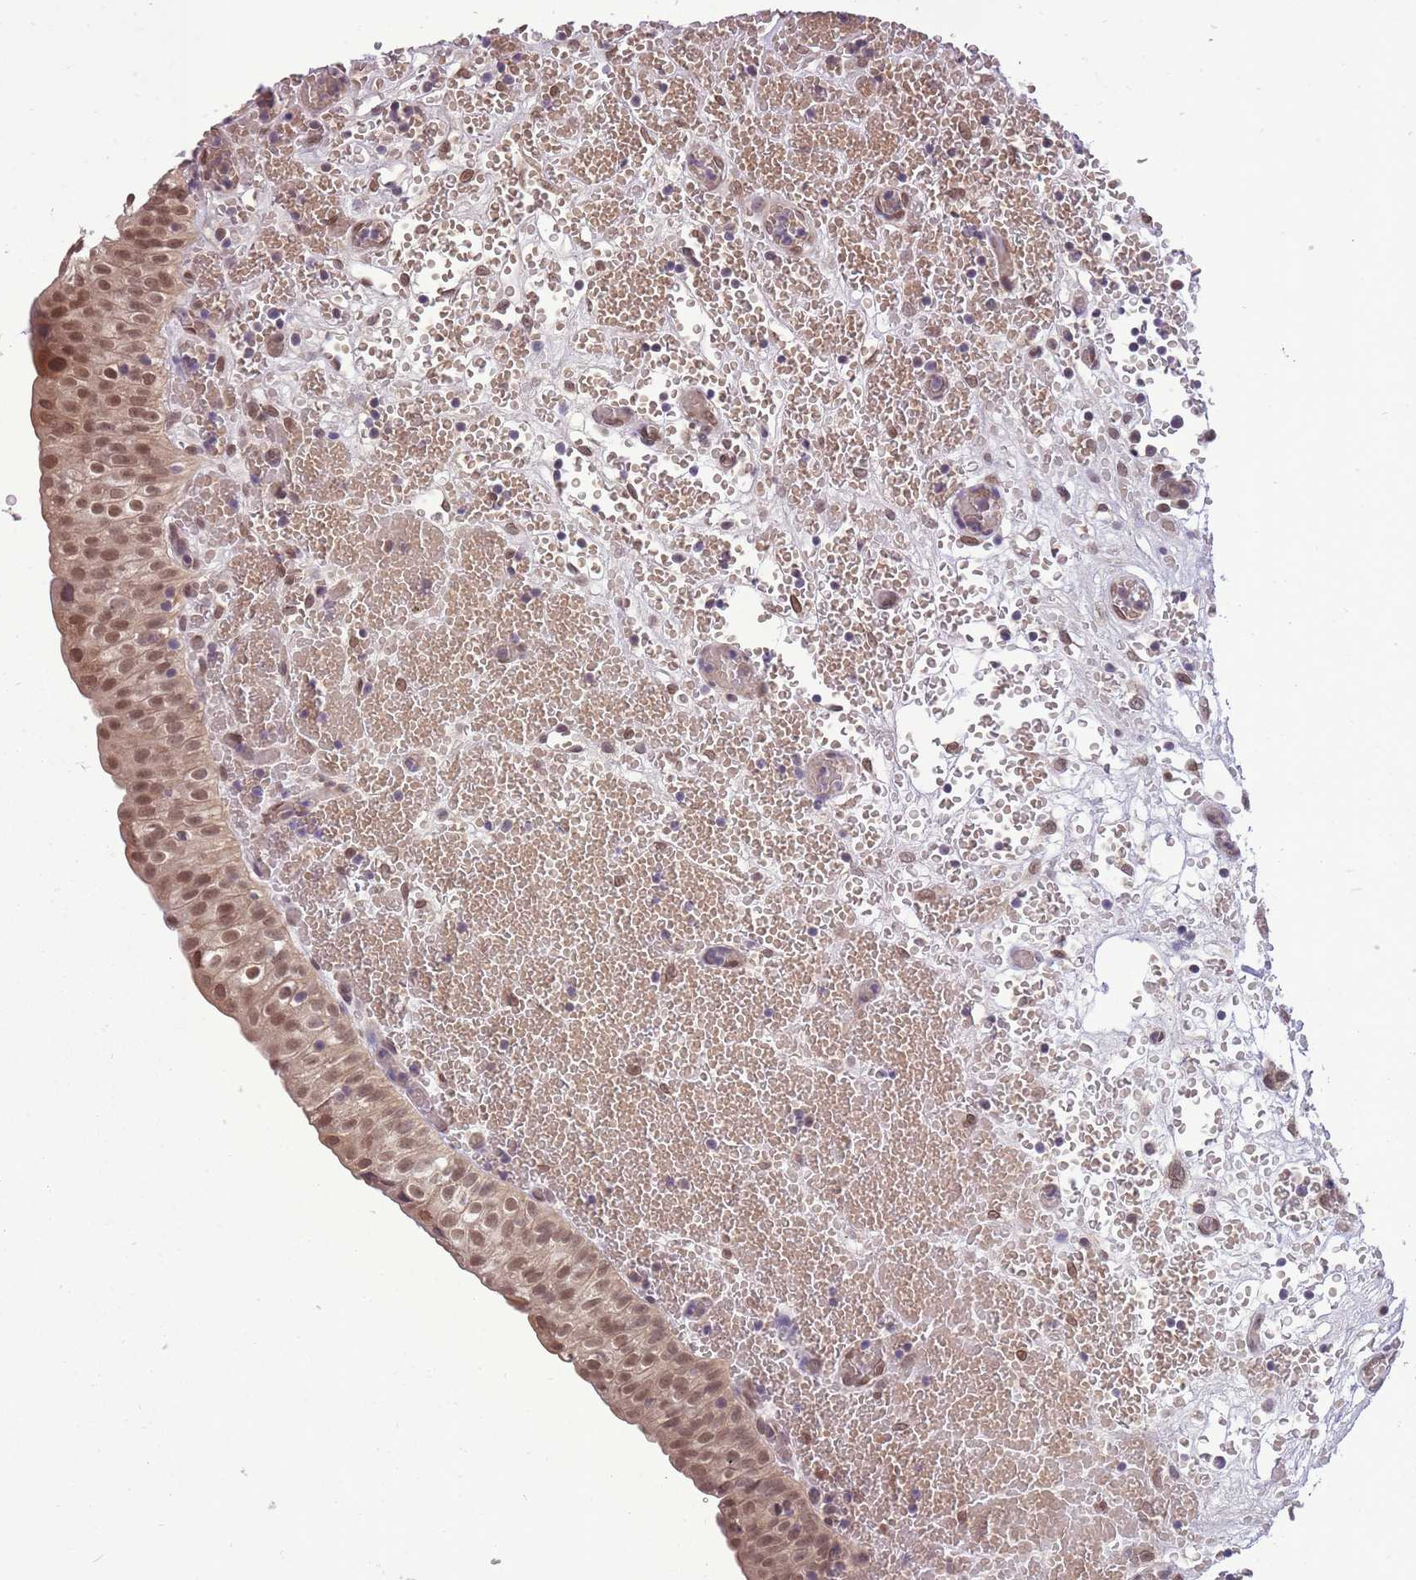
{"staining": {"intensity": "moderate", "quantity": ">75%", "location": "cytoplasmic/membranous,nuclear"}, "tissue": "urinary bladder", "cell_type": "Urothelial cells", "image_type": "normal", "snomed": [{"axis": "morphology", "description": "Normal tissue, NOS"}, {"axis": "topography", "description": "Urinary bladder"}], "caption": "Immunohistochemical staining of unremarkable urinary bladder reveals moderate cytoplasmic/membranous,nuclear protein positivity in approximately >75% of urothelial cells.", "gene": "CDIP1", "patient": {"sex": "male", "age": 55}}